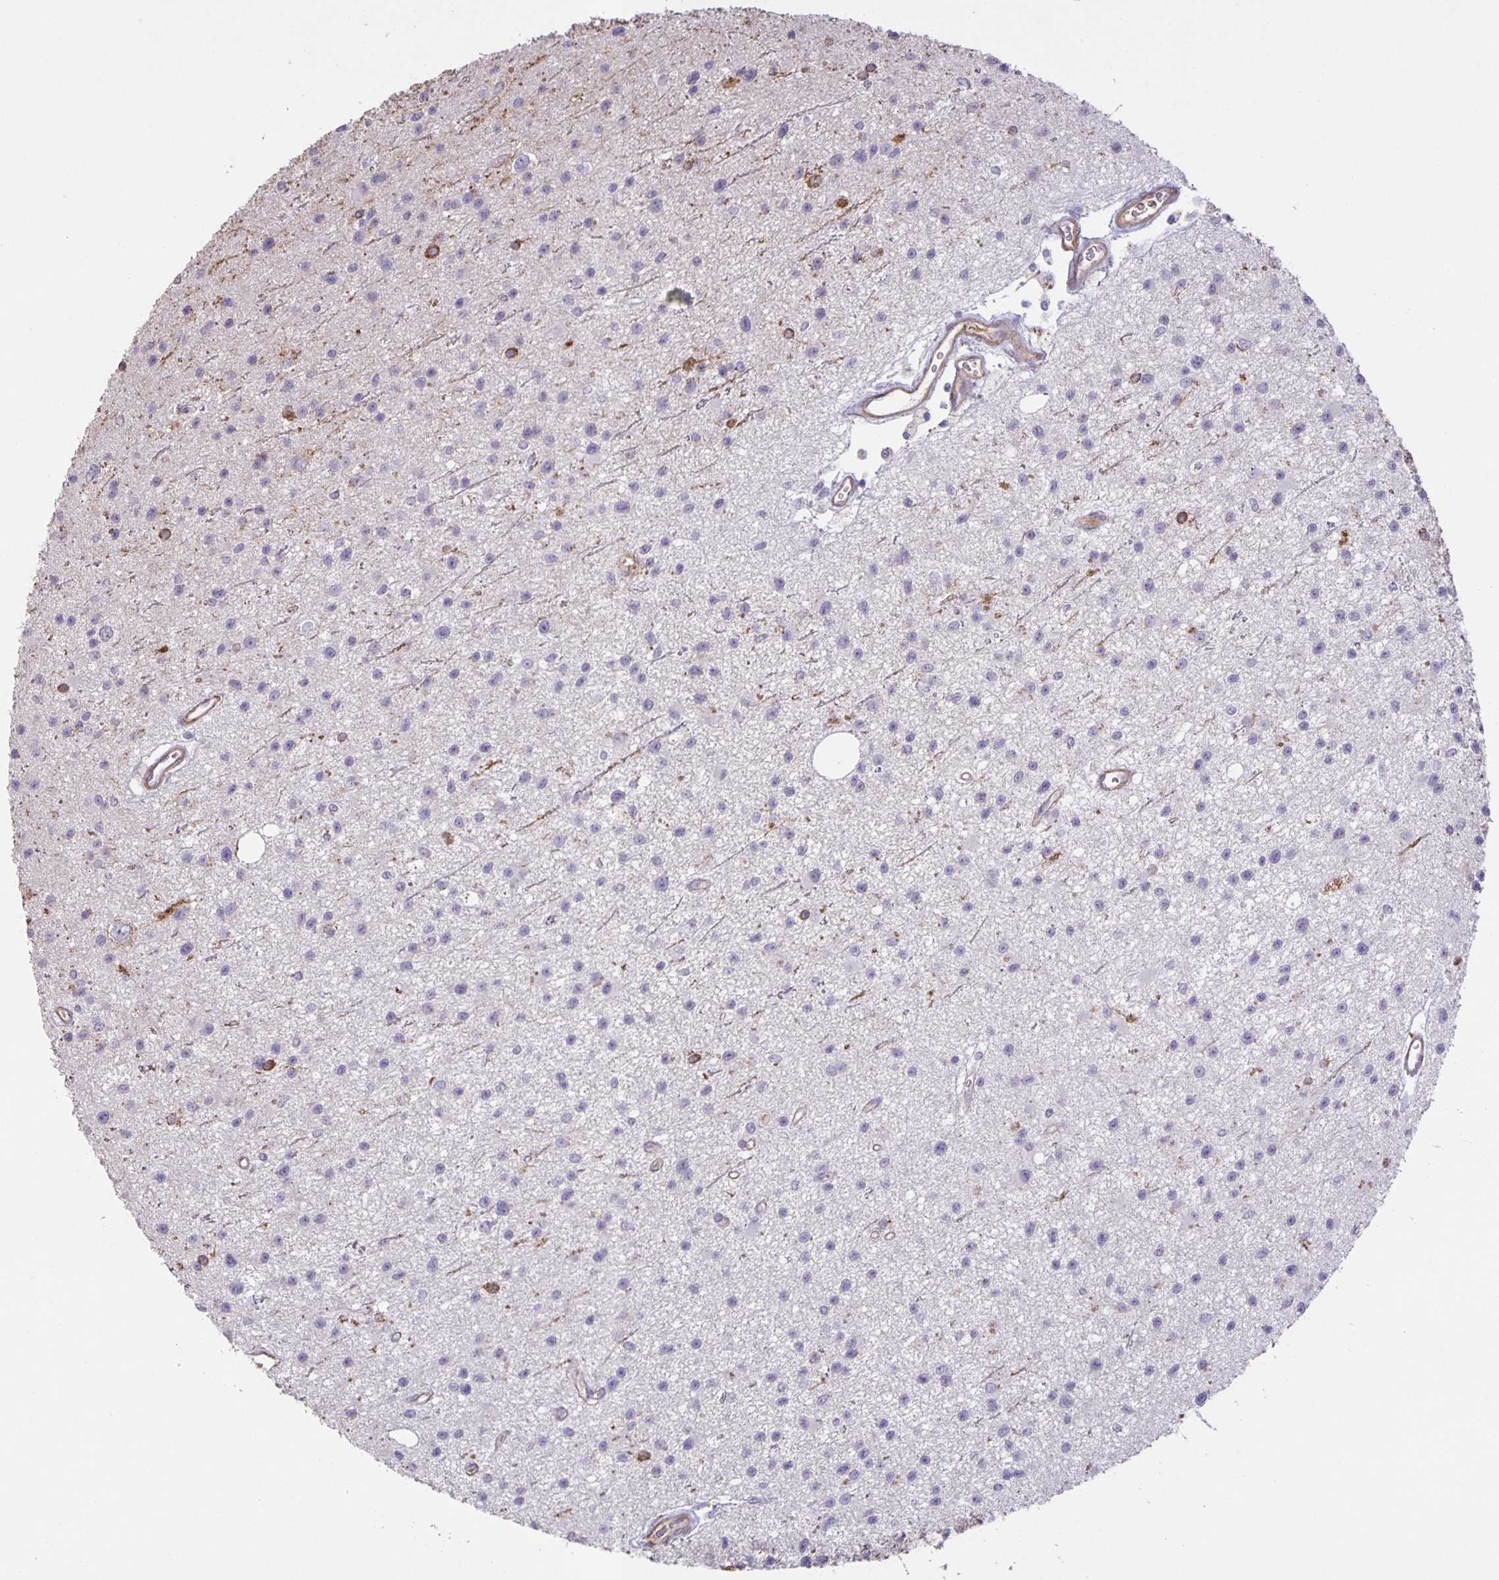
{"staining": {"intensity": "negative", "quantity": "none", "location": "none"}, "tissue": "glioma", "cell_type": "Tumor cells", "image_type": "cancer", "snomed": [{"axis": "morphology", "description": "Glioma, malignant, Low grade"}, {"axis": "topography", "description": "Brain"}], "caption": "An immunohistochemistry (IHC) photomicrograph of low-grade glioma (malignant) is shown. There is no staining in tumor cells of low-grade glioma (malignant).", "gene": "SRCIN1", "patient": {"sex": "male", "age": 43}}